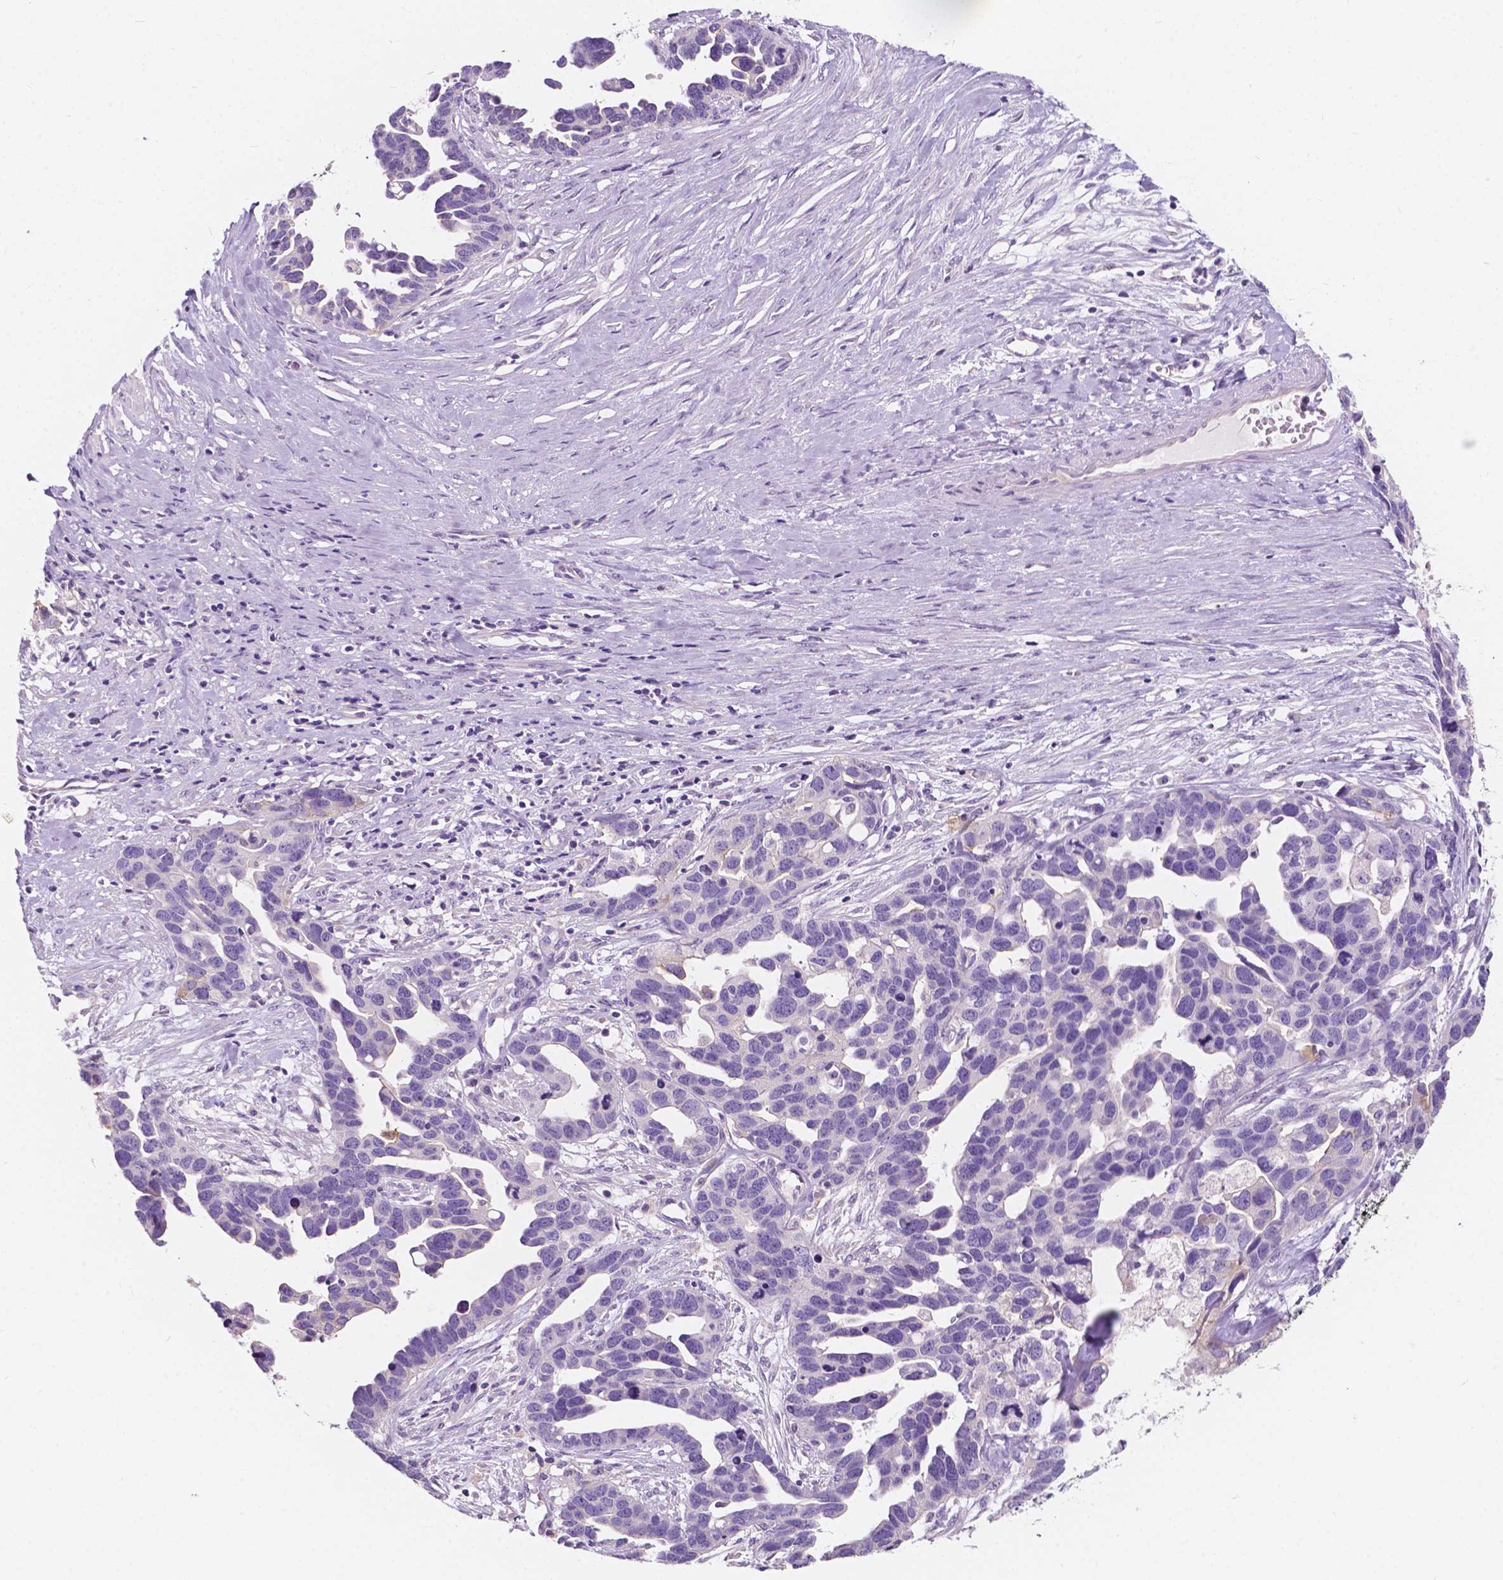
{"staining": {"intensity": "negative", "quantity": "none", "location": "none"}, "tissue": "ovarian cancer", "cell_type": "Tumor cells", "image_type": "cancer", "snomed": [{"axis": "morphology", "description": "Cystadenocarcinoma, serous, NOS"}, {"axis": "topography", "description": "Ovary"}], "caption": "High magnification brightfield microscopy of ovarian cancer (serous cystadenocarcinoma) stained with DAB (3,3'-diaminobenzidine) (brown) and counterstained with hematoxylin (blue): tumor cells show no significant expression. (Immunohistochemistry (ihc), brightfield microscopy, high magnification).", "gene": "SIRT2", "patient": {"sex": "female", "age": 54}}